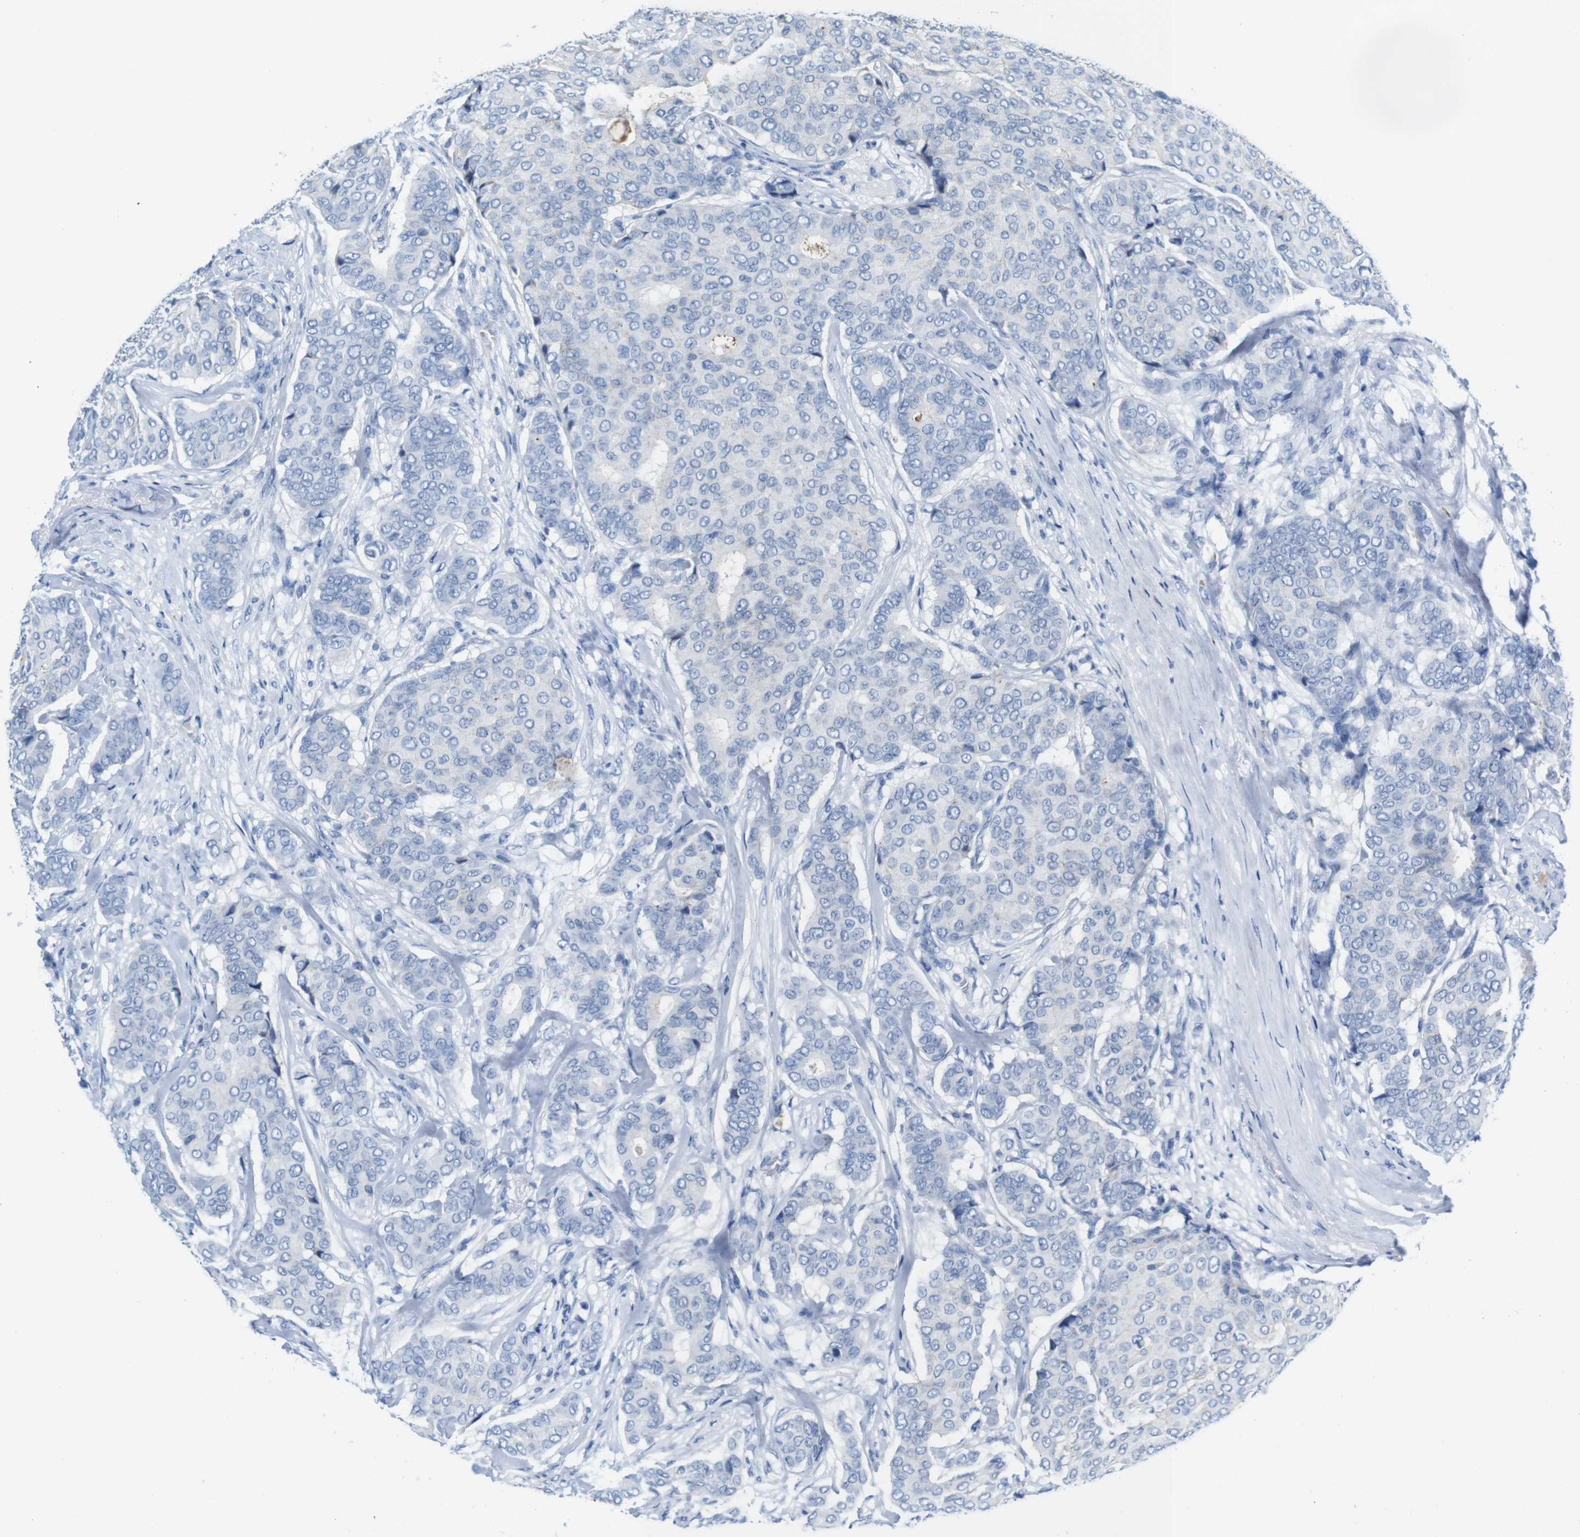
{"staining": {"intensity": "negative", "quantity": "none", "location": "none"}, "tissue": "breast cancer", "cell_type": "Tumor cells", "image_type": "cancer", "snomed": [{"axis": "morphology", "description": "Duct carcinoma"}, {"axis": "topography", "description": "Breast"}], "caption": "Breast infiltrating ductal carcinoma stained for a protein using immunohistochemistry demonstrates no expression tumor cells.", "gene": "IGSF8", "patient": {"sex": "female", "age": 75}}